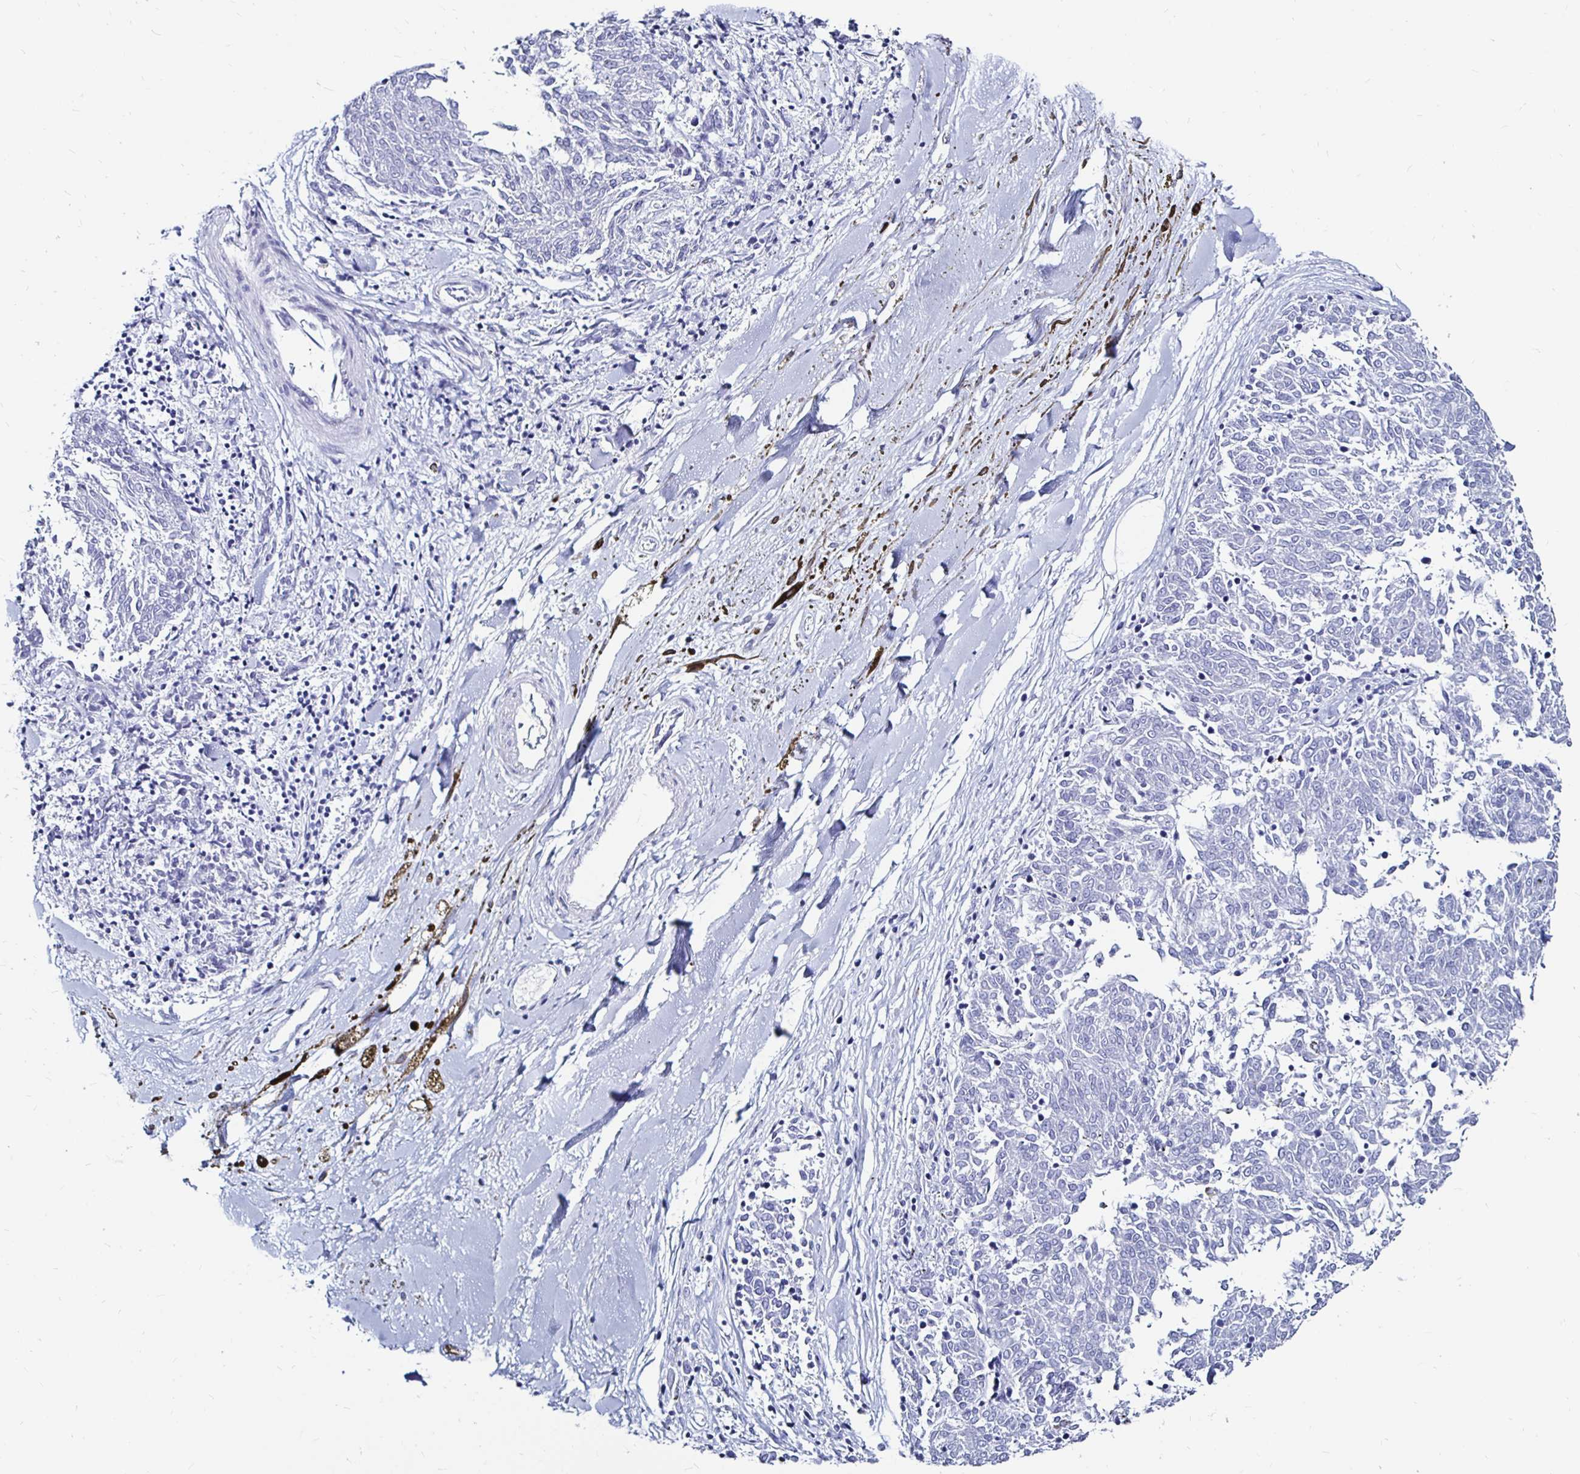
{"staining": {"intensity": "negative", "quantity": "none", "location": "none"}, "tissue": "melanoma", "cell_type": "Tumor cells", "image_type": "cancer", "snomed": [{"axis": "morphology", "description": "Malignant melanoma, NOS"}, {"axis": "topography", "description": "Skin"}], "caption": "This photomicrograph is of malignant melanoma stained with immunohistochemistry to label a protein in brown with the nuclei are counter-stained blue. There is no staining in tumor cells.", "gene": "LUZP4", "patient": {"sex": "female", "age": 72}}